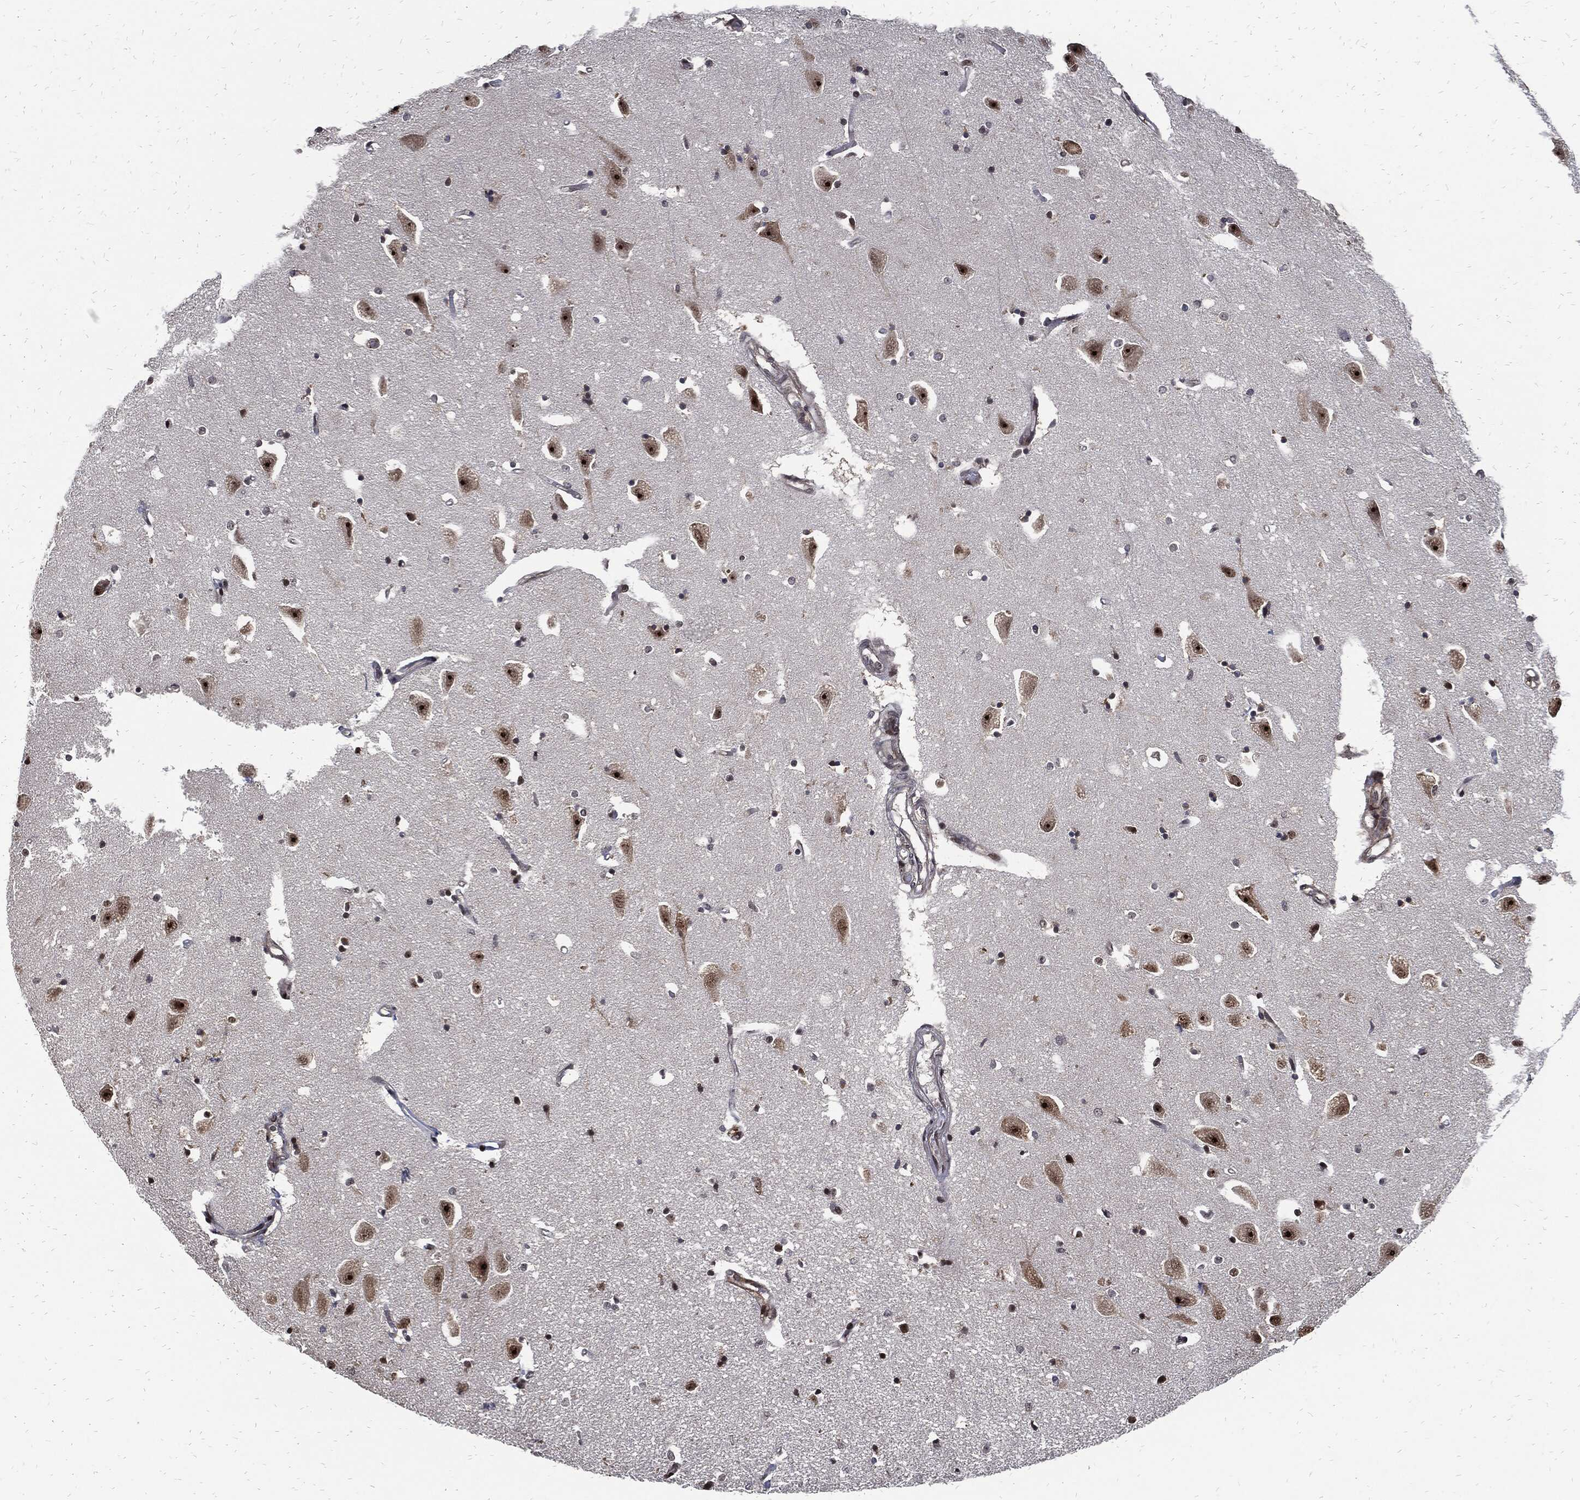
{"staining": {"intensity": "strong", "quantity": "<25%", "location": "nuclear"}, "tissue": "hippocampus", "cell_type": "Glial cells", "image_type": "normal", "snomed": [{"axis": "morphology", "description": "Normal tissue, NOS"}, {"axis": "topography", "description": "Lateral ventricle wall"}, {"axis": "topography", "description": "Hippocampus"}], "caption": "Immunohistochemistry image of normal hippocampus stained for a protein (brown), which demonstrates medium levels of strong nuclear expression in about <25% of glial cells.", "gene": "ZNF775", "patient": {"sex": "female", "age": 63}}